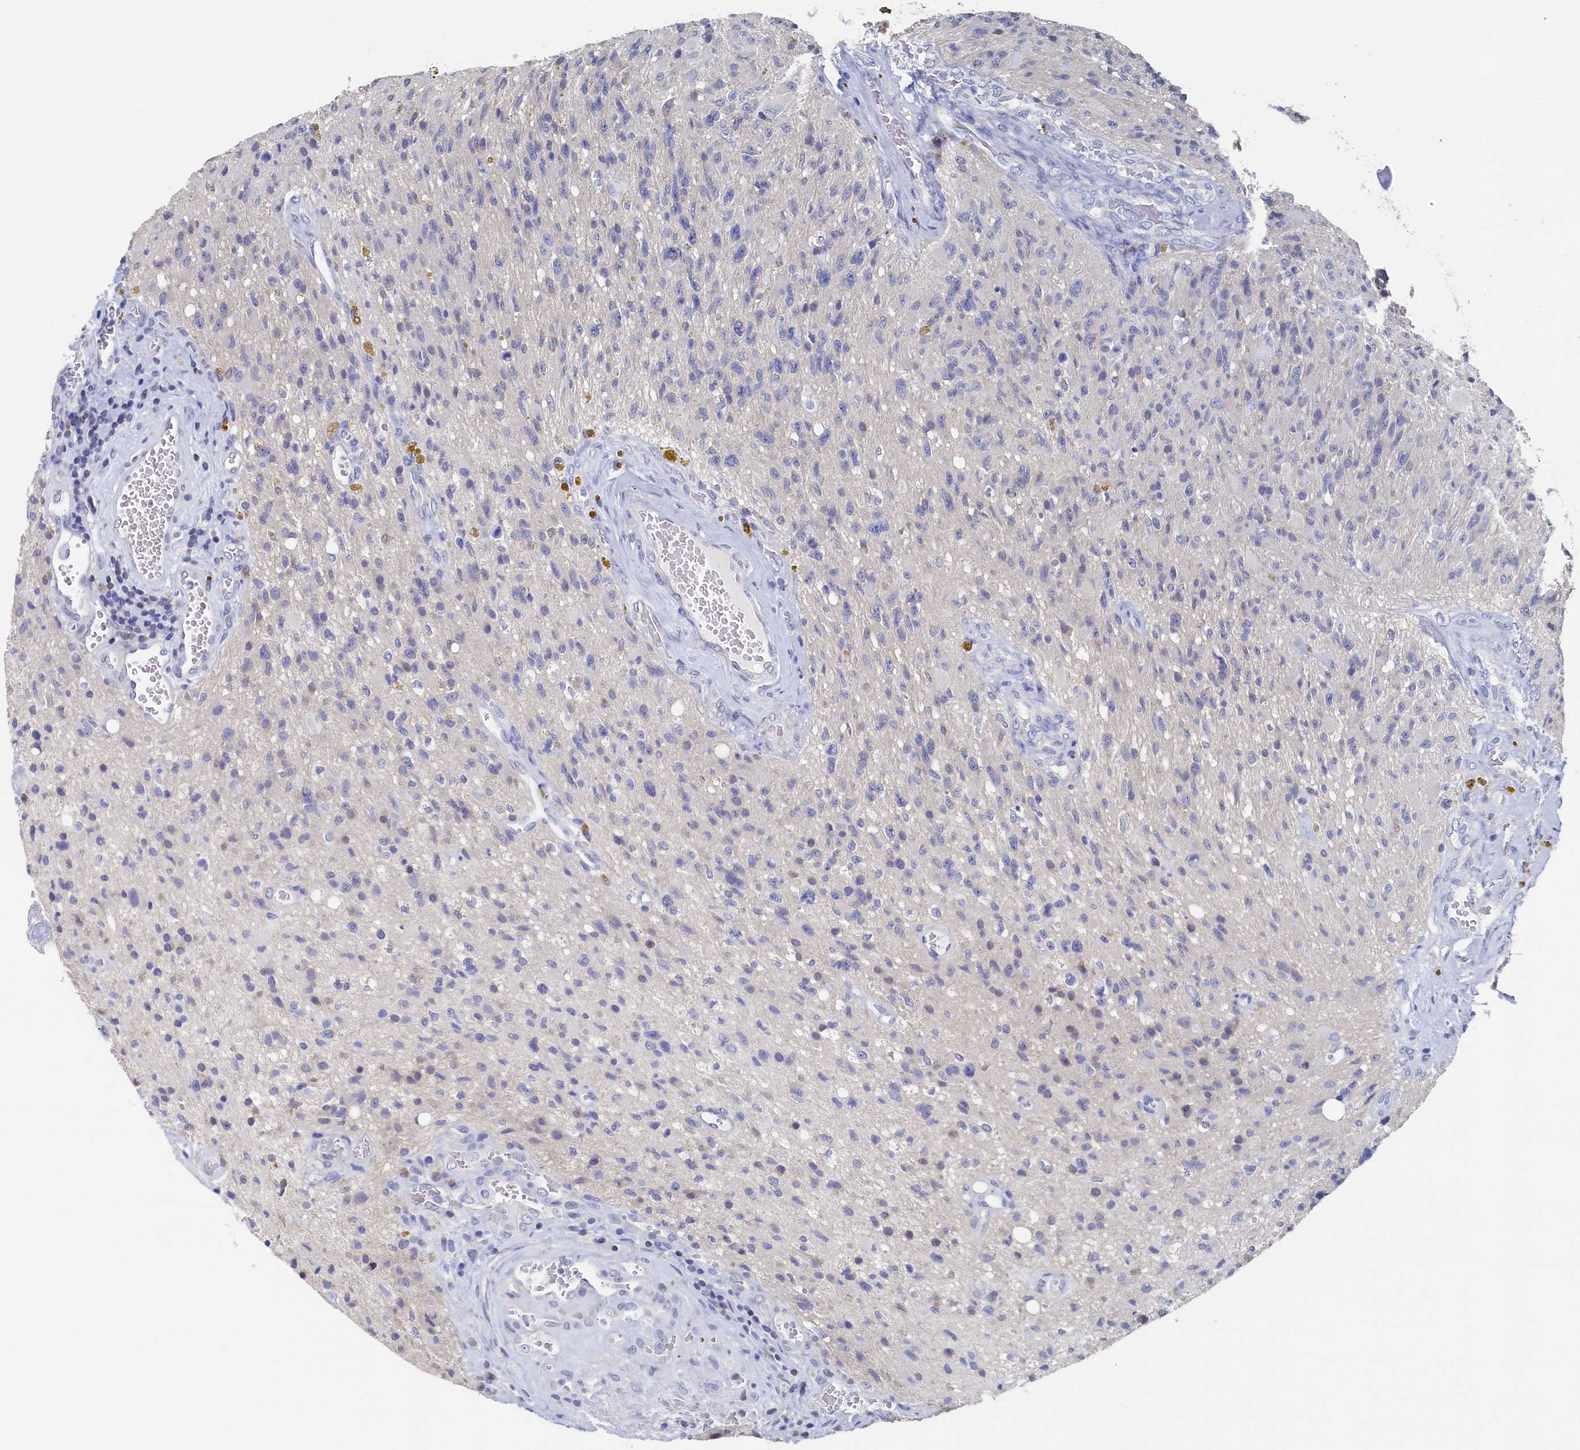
{"staining": {"intensity": "negative", "quantity": "none", "location": "none"}, "tissue": "glioma", "cell_type": "Tumor cells", "image_type": "cancer", "snomed": [{"axis": "morphology", "description": "Glioma, malignant, High grade"}, {"axis": "topography", "description": "Brain"}], "caption": "Immunohistochemistry photomicrograph of neoplastic tissue: human malignant glioma (high-grade) stained with DAB exhibits no significant protein expression in tumor cells.", "gene": "C11orf54", "patient": {"sex": "male", "age": 69}}